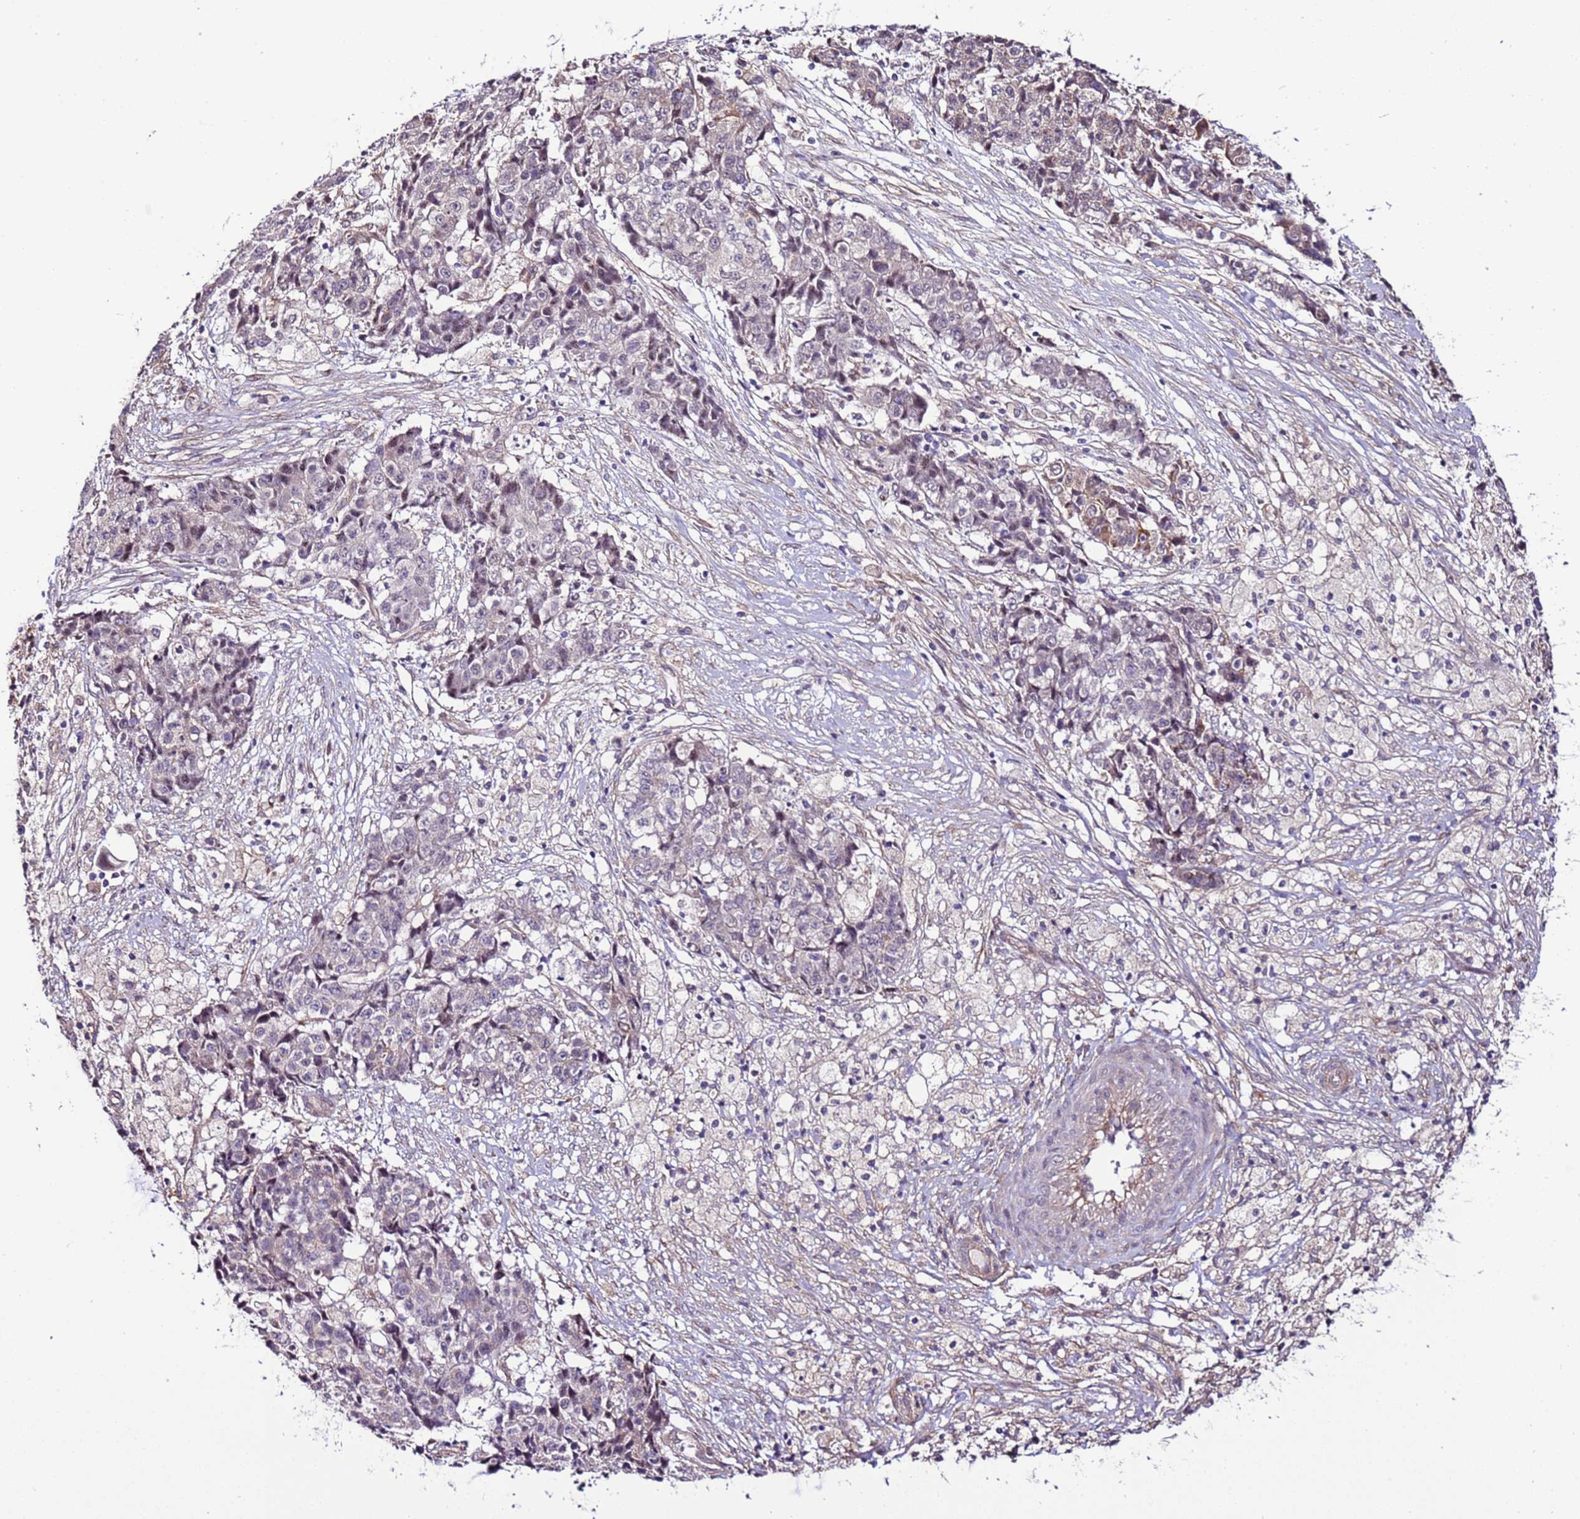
{"staining": {"intensity": "negative", "quantity": "none", "location": "none"}, "tissue": "ovarian cancer", "cell_type": "Tumor cells", "image_type": "cancer", "snomed": [{"axis": "morphology", "description": "Carcinoma, endometroid"}, {"axis": "topography", "description": "Ovary"}], "caption": "An immunohistochemistry (IHC) photomicrograph of endometroid carcinoma (ovarian) is shown. There is no staining in tumor cells of endometroid carcinoma (ovarian). (Immunohistochemistry, brightfield microscopy, high magnification).", "gene": "SCARA3", "patient": {"sex": "female", "age": 42}}